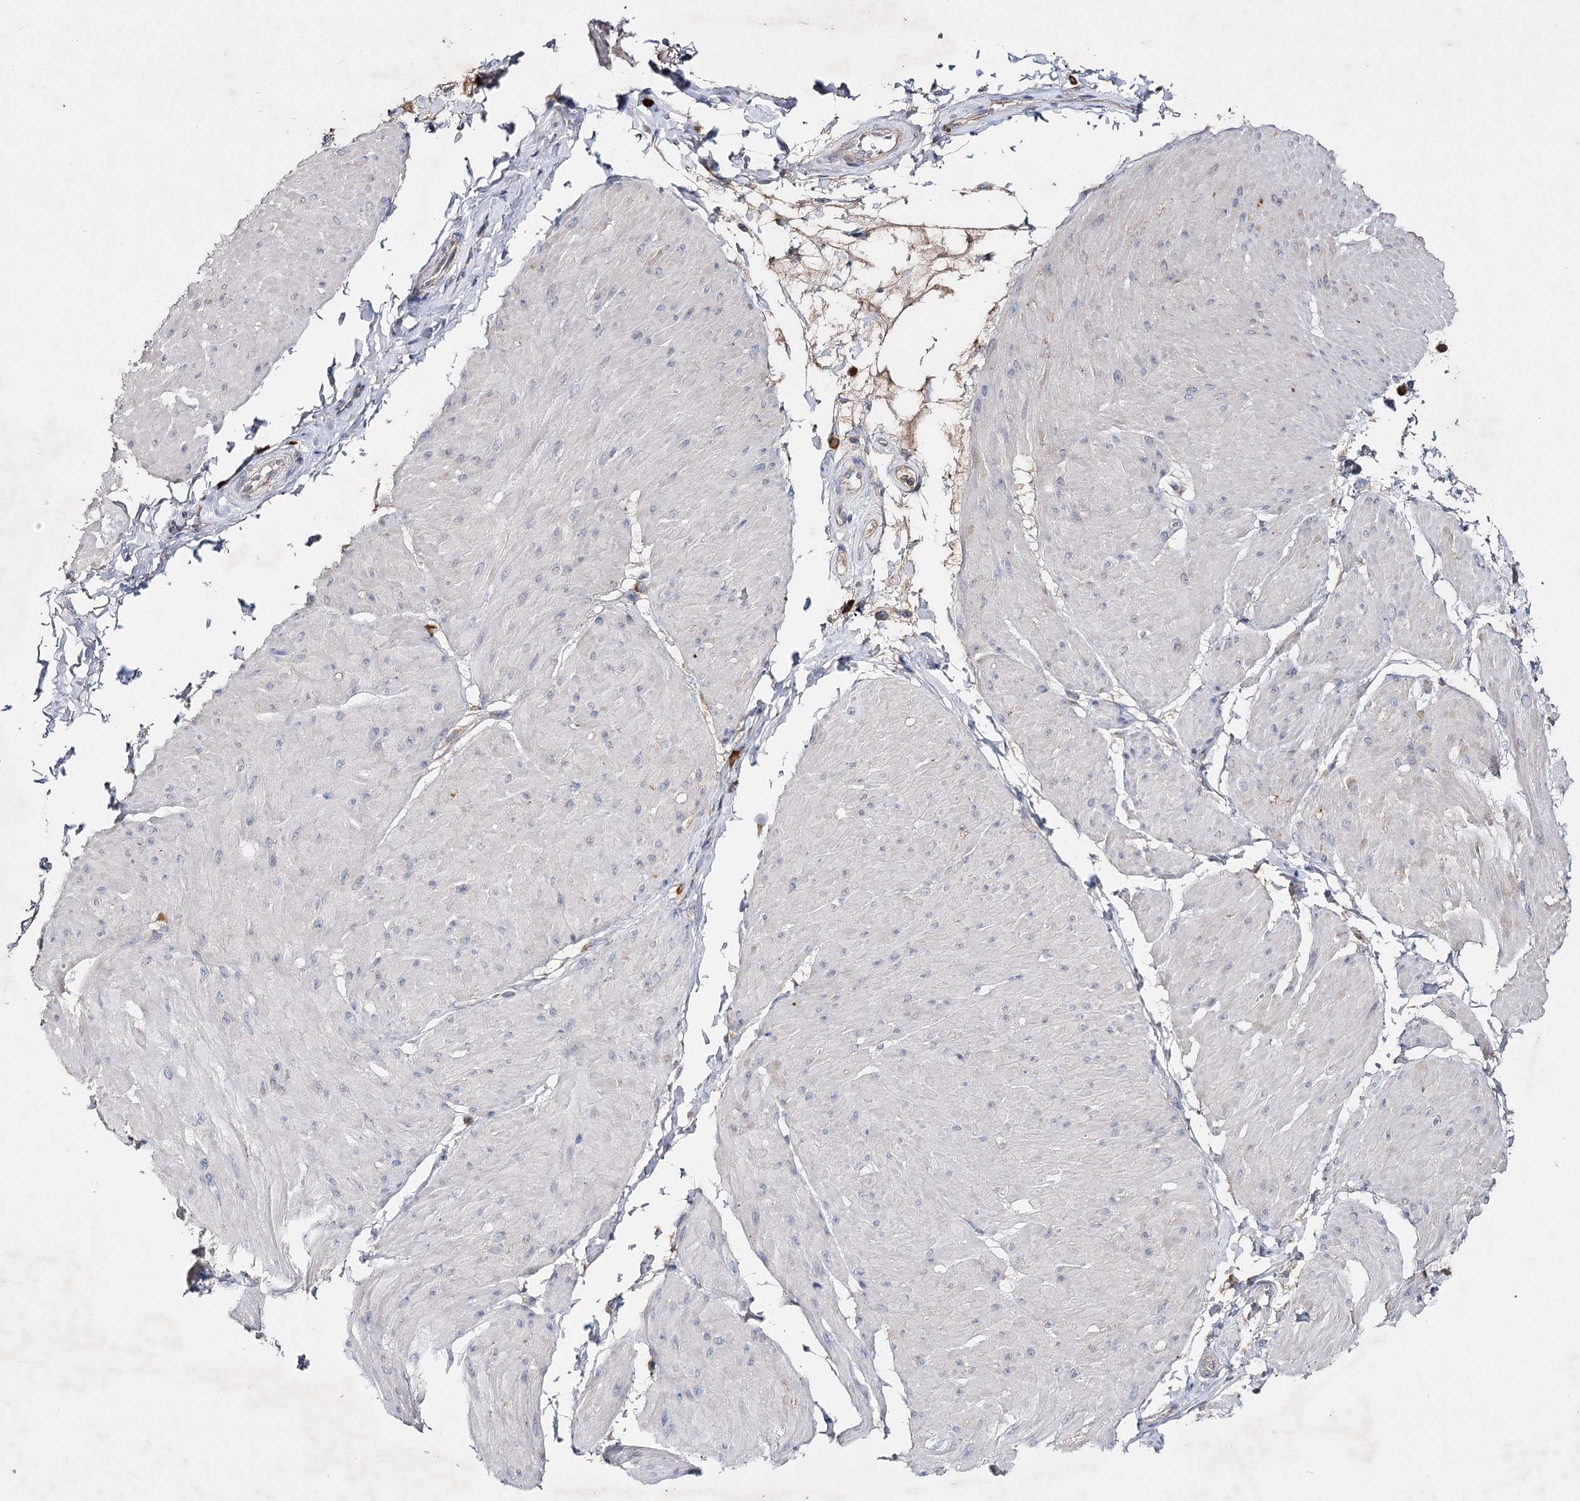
{"staining": {"intensity": "negative", "quantity": "none", "location": "none"}, "tissue": "smooth muscle", "cell_type": "Smooth muscle cells", "image_type": "normal", "snomed": [{"axis": "morphology", "description": "Urothelial carcinoma, High grade"}, {"axis": "topography", "description": "Urinary bladder"}], "caption": "DAB immunohistochemical staining of benign human smooth muscle reveals no significant expression in smooth muscle cells.", "gene": "IL1RAP", "patient": {"sex": "male", "age": 46}}